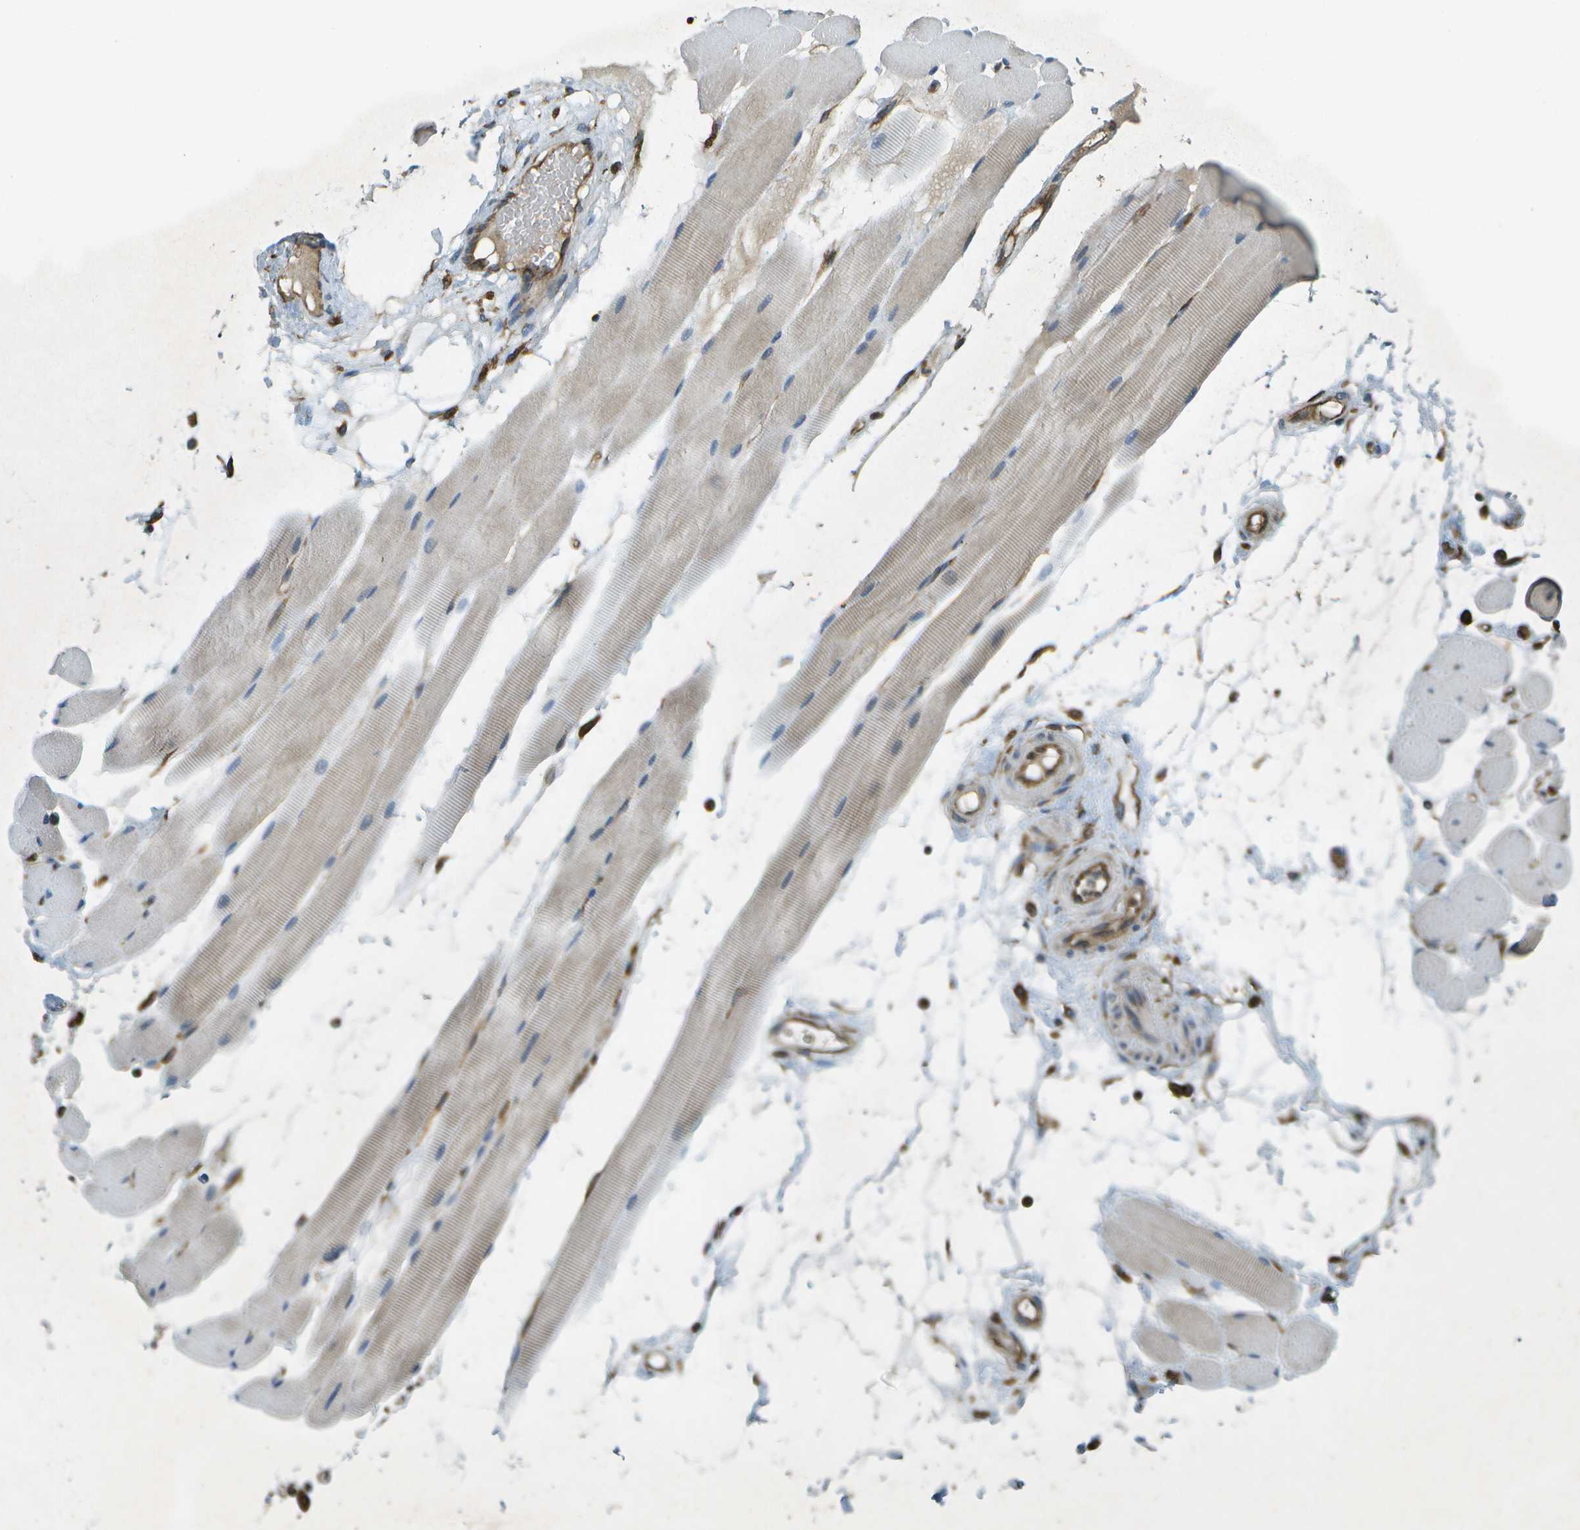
{"staining": {"intensity": "weak", "quantity": "<25%", "location": "cytoplasmic/membranous"}, "tissue": "skeletal muscle", "cell_type": "Myocytes", "image_type": "normal", "snomed": [{"axis": "morphology", "description": "Normal tissue, NOS"}, {"axis": "topography", "description": "Skeletal muscle"}, {"axis": "topography", "description": "Peripheral nerve tissue"}], "caption": "DAB immunohistochemical staining of unremarkable skeletal muscle shows no significant staining in myocytes.", "gene": "PDIA4", "patient": {"sex": "female", "age": 84}}